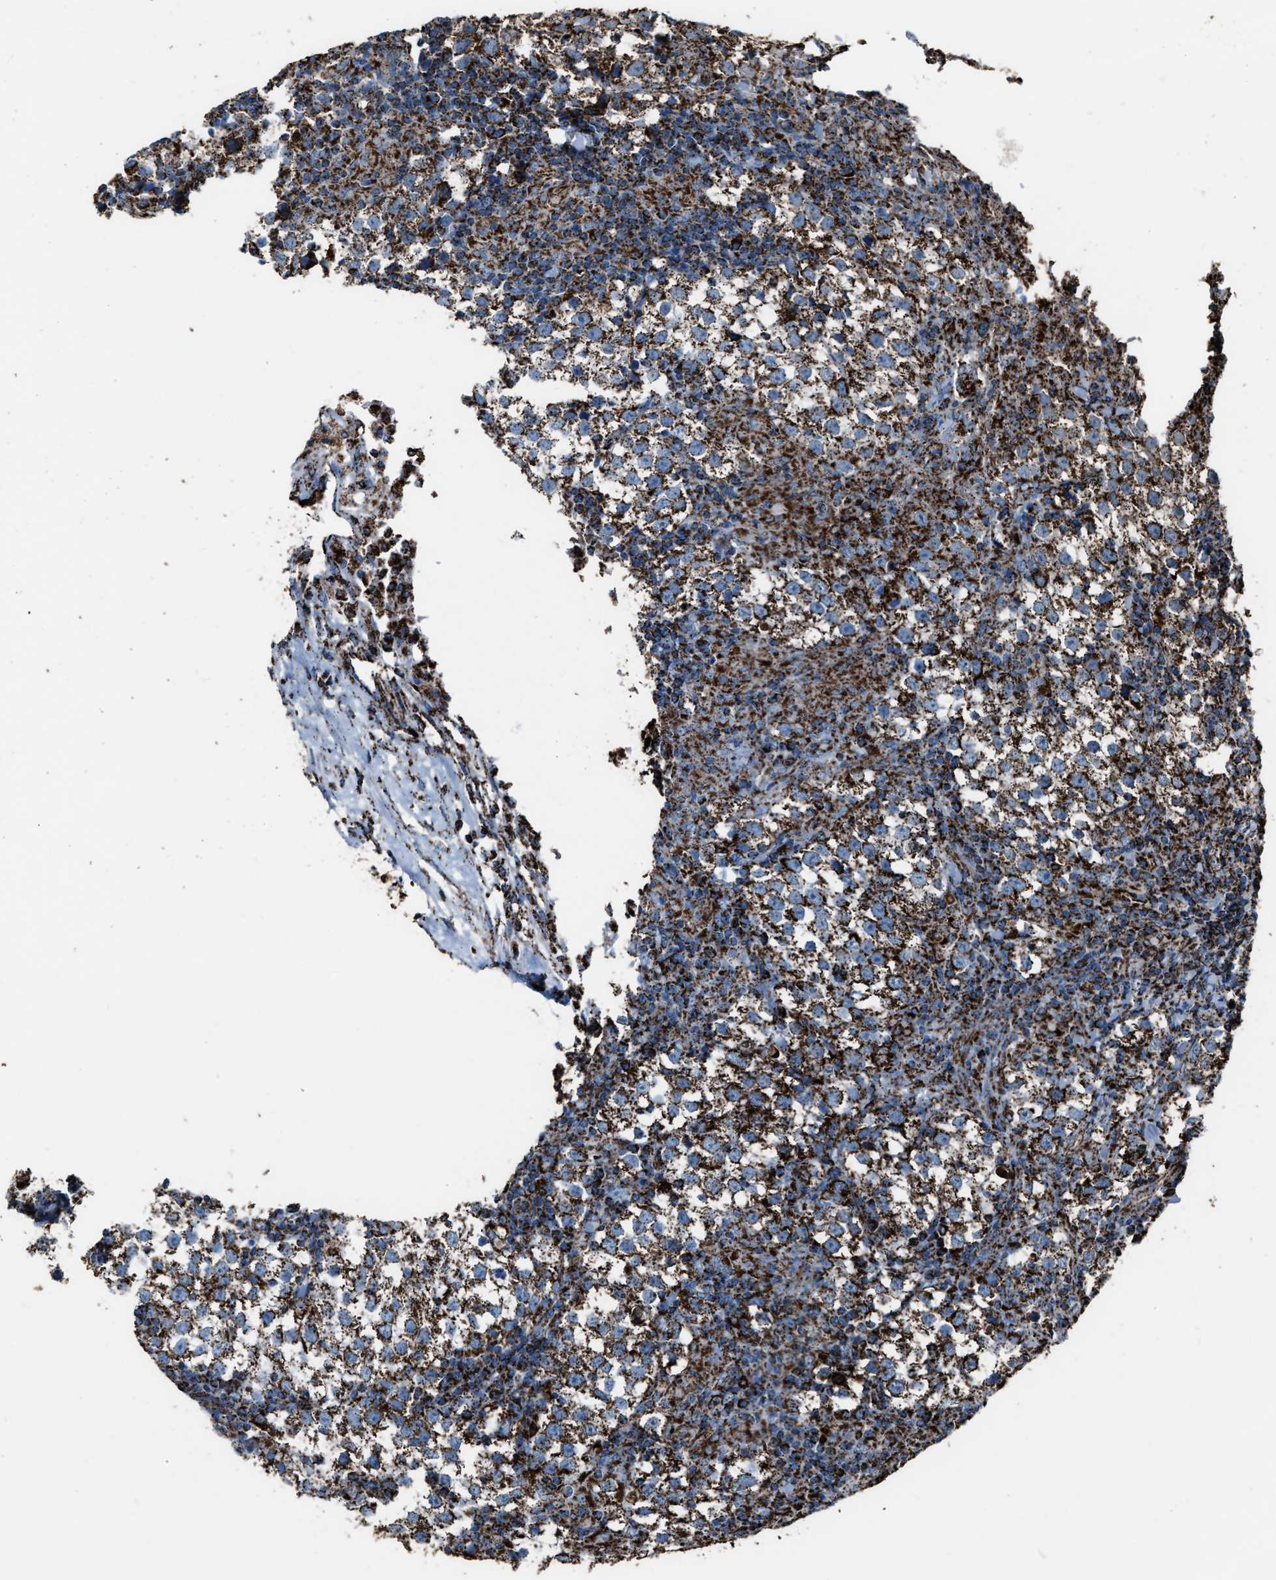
{"staining": {"intensity": "strong", "quantity": ">75%", "location": "cytoplasmic/membranous"}, "tissue": "testis cancer", "cell_type": "Tumor cells", "image_type": "cancer", "snomed": [{"axis": "morphology", "description": "Seminoma, NOS"}, {"axis": "morphology", "description": "Carcinoma, Embryonal, NOS"}, {"axis": "topography", "description": "Testis"}], "caption": "Immunohistochemistry (IHC) (DAB (3,3'-diaminobenzidine)) staining of human embryonal carcinoma (testis) displays strong cytoplasmic/membranous protein expression in approximately >75% of tumor cells.", "gene": "MDH2", "patient": {"sex": "male", "age": 36}}